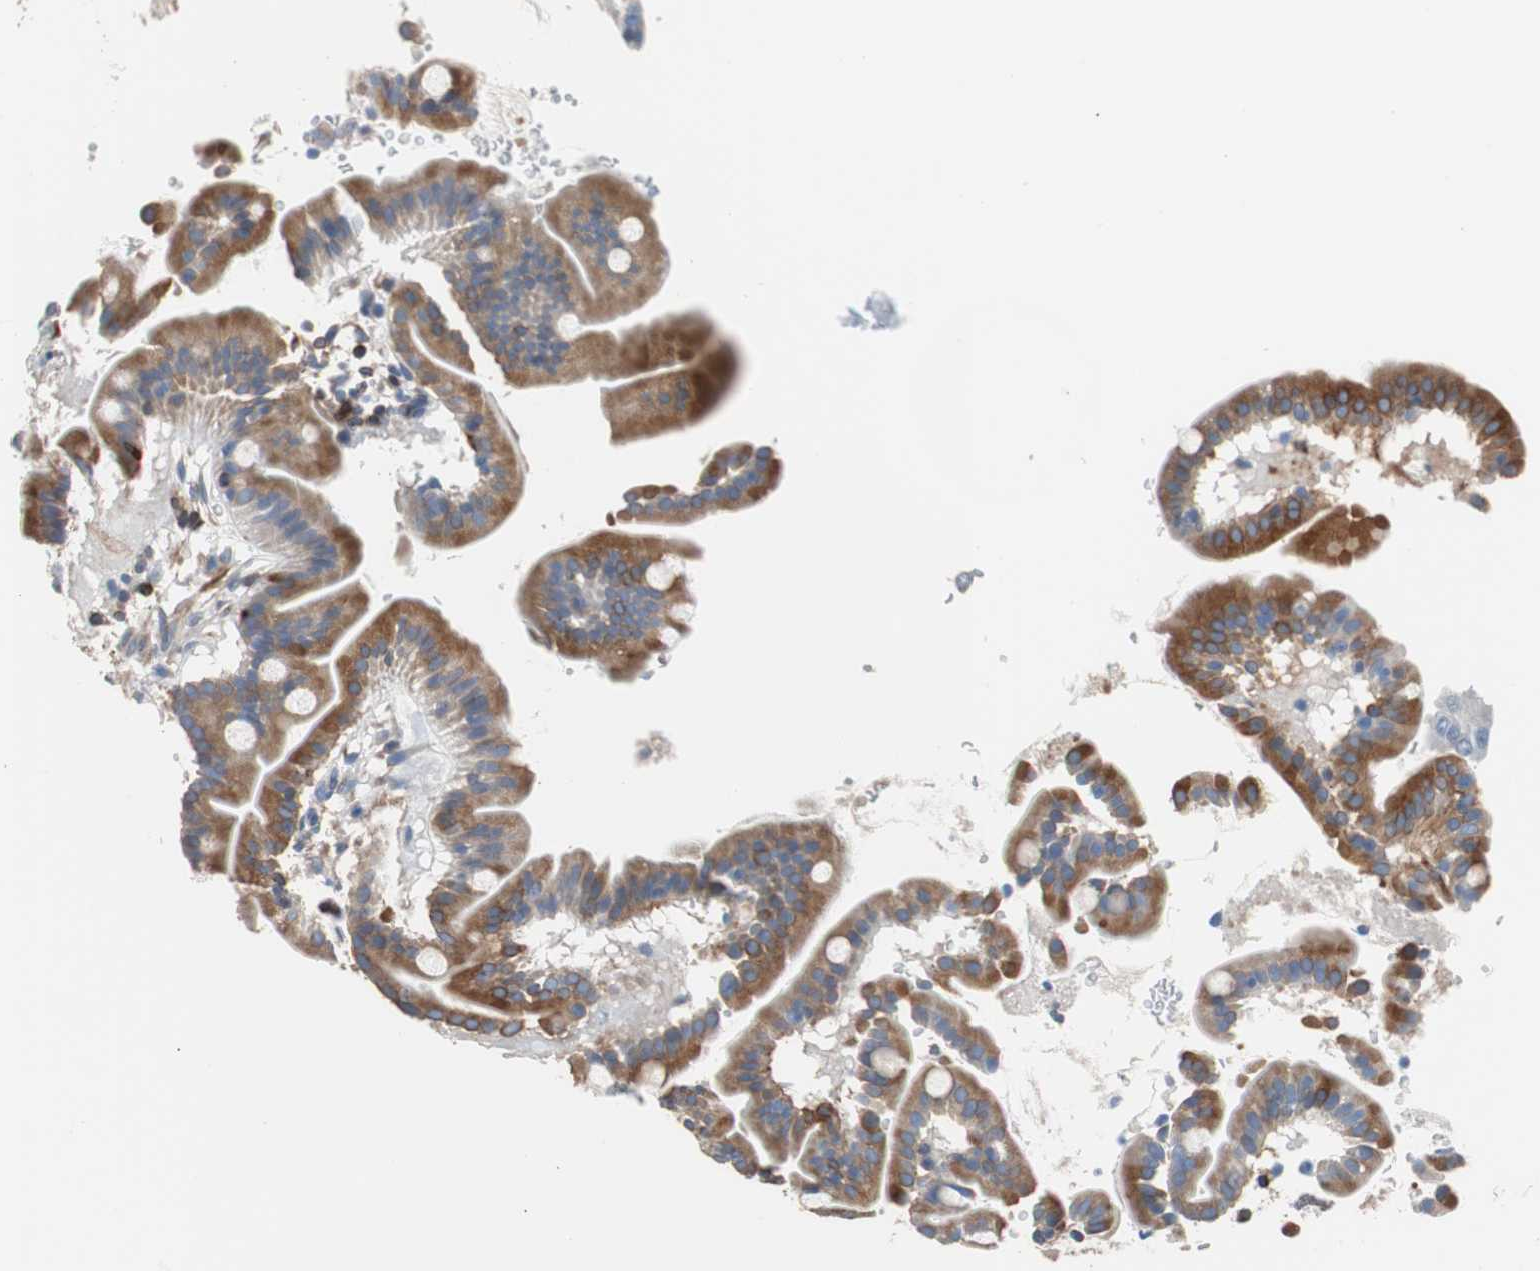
{"staining": {"intensity": "strong", "quantity": ">75%", "location": "cytoplasmic/membranous"}, "tissue": "duodenum", "cell_type": "Glandular cells", "image_type": "normal", "snomed": [{"axis": "morphology", "description": "Normal tissue, NOS"}, {"axis": "topography", "description": "Duodenum"}], "caption": "Immunohistochemistry (IHC) image of normal duodenum stained for a protein (brown), which shows high levels of strong cytoplasmic/membranous positivity in approximately >75% of glandular cells.", "gene": "PBXIP1", "patient": {"sex": "male", "age": 50}}